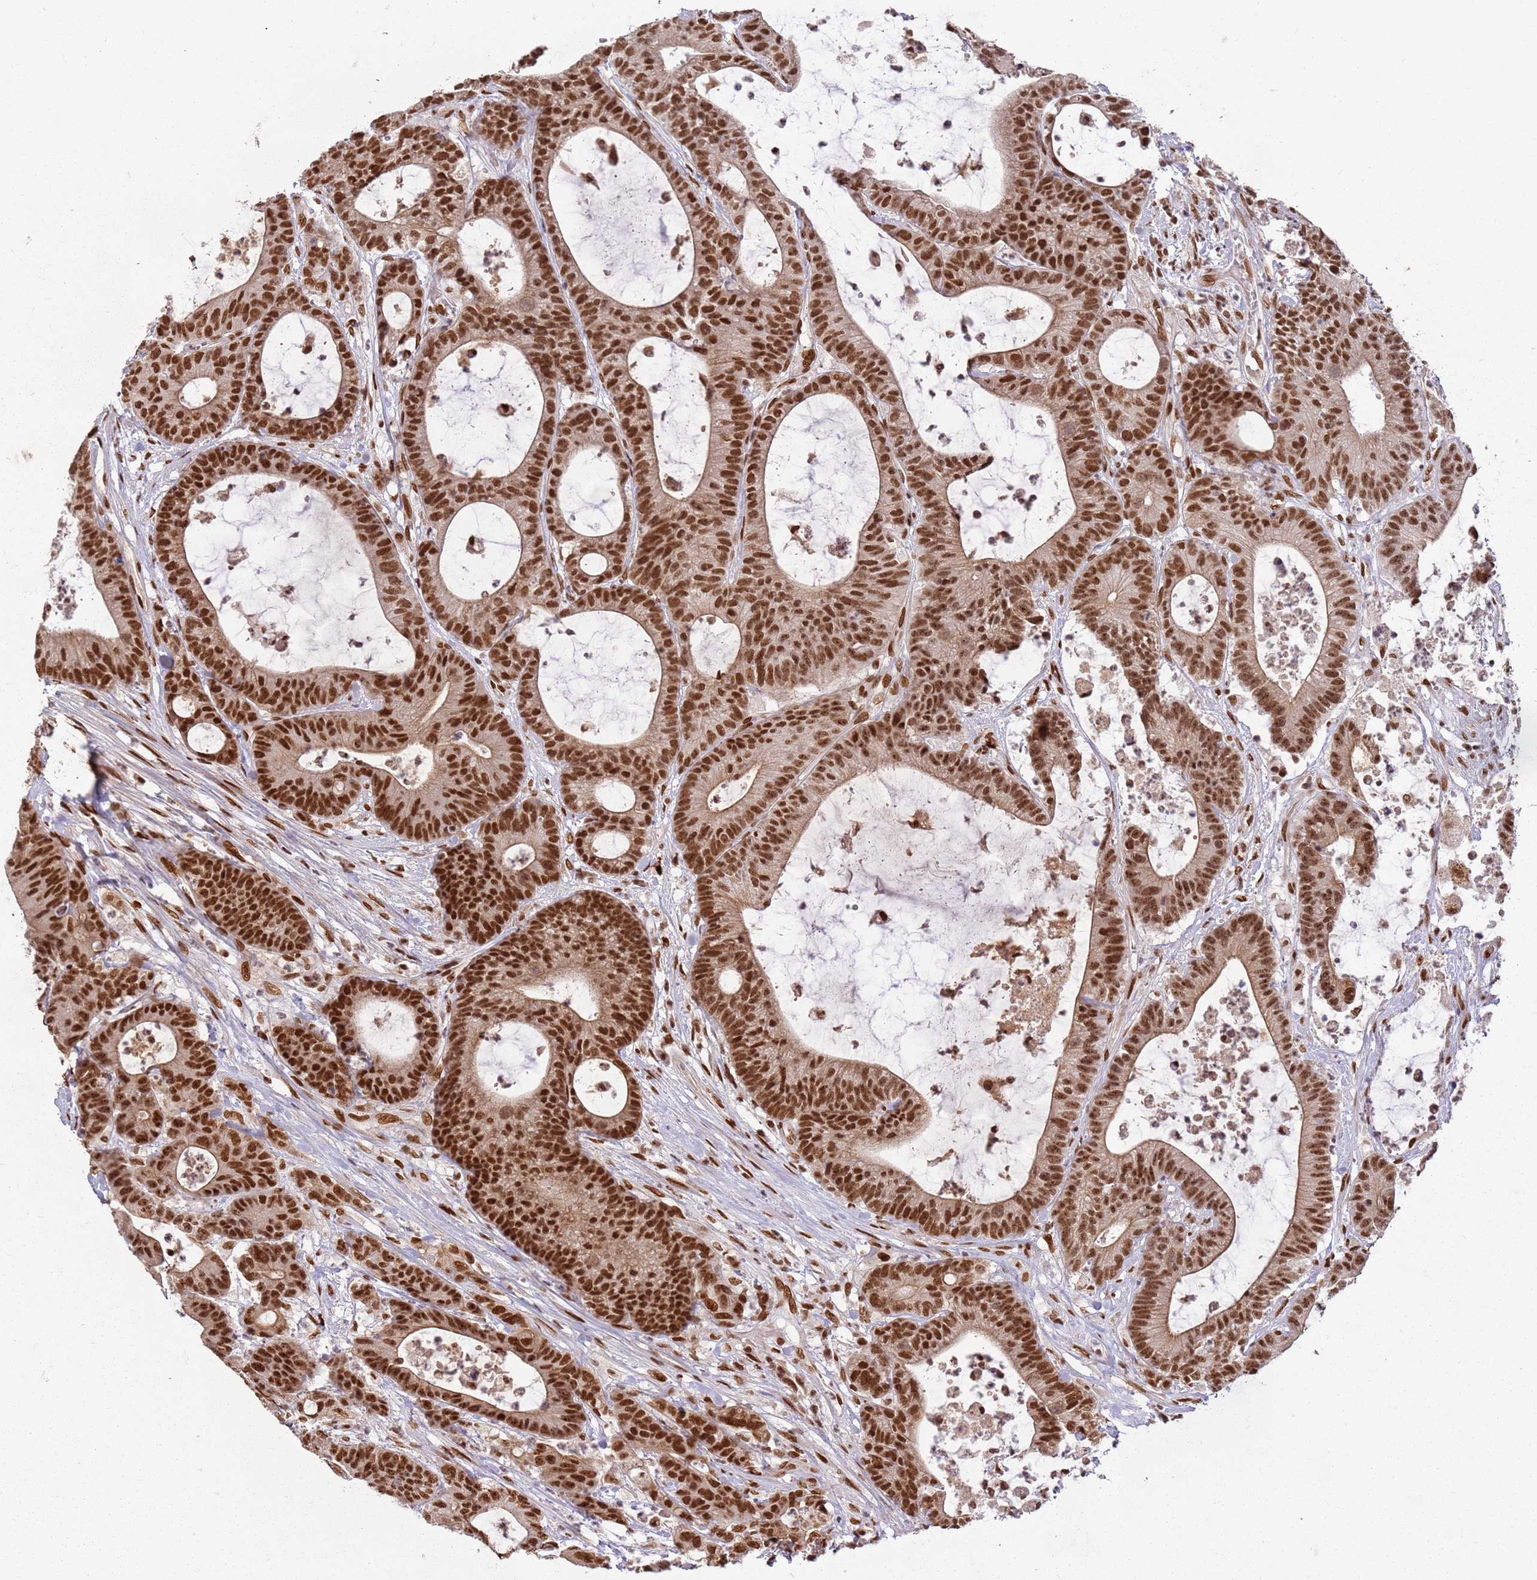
{"staining": {"intensity": "strong", "quantity": ">75%", "location": "nuclear"}, "tissue": "colorectal cancer", "cell_type": "Tumor cells", "image_type": "cancer", "snomed": [{"axis": "morphology", "description": "Adenocarcinoma, NOS"}, {"axis": "topography", "description": "Colon"}], "caption": "Immunohistochemical staining of human adenocarcinoma (colorectal) shows high levels of strong nuclear staining in about >75% of tumor cells.", "gene": "TENT4A", "patient": {"sex": "female", "age": 84}}